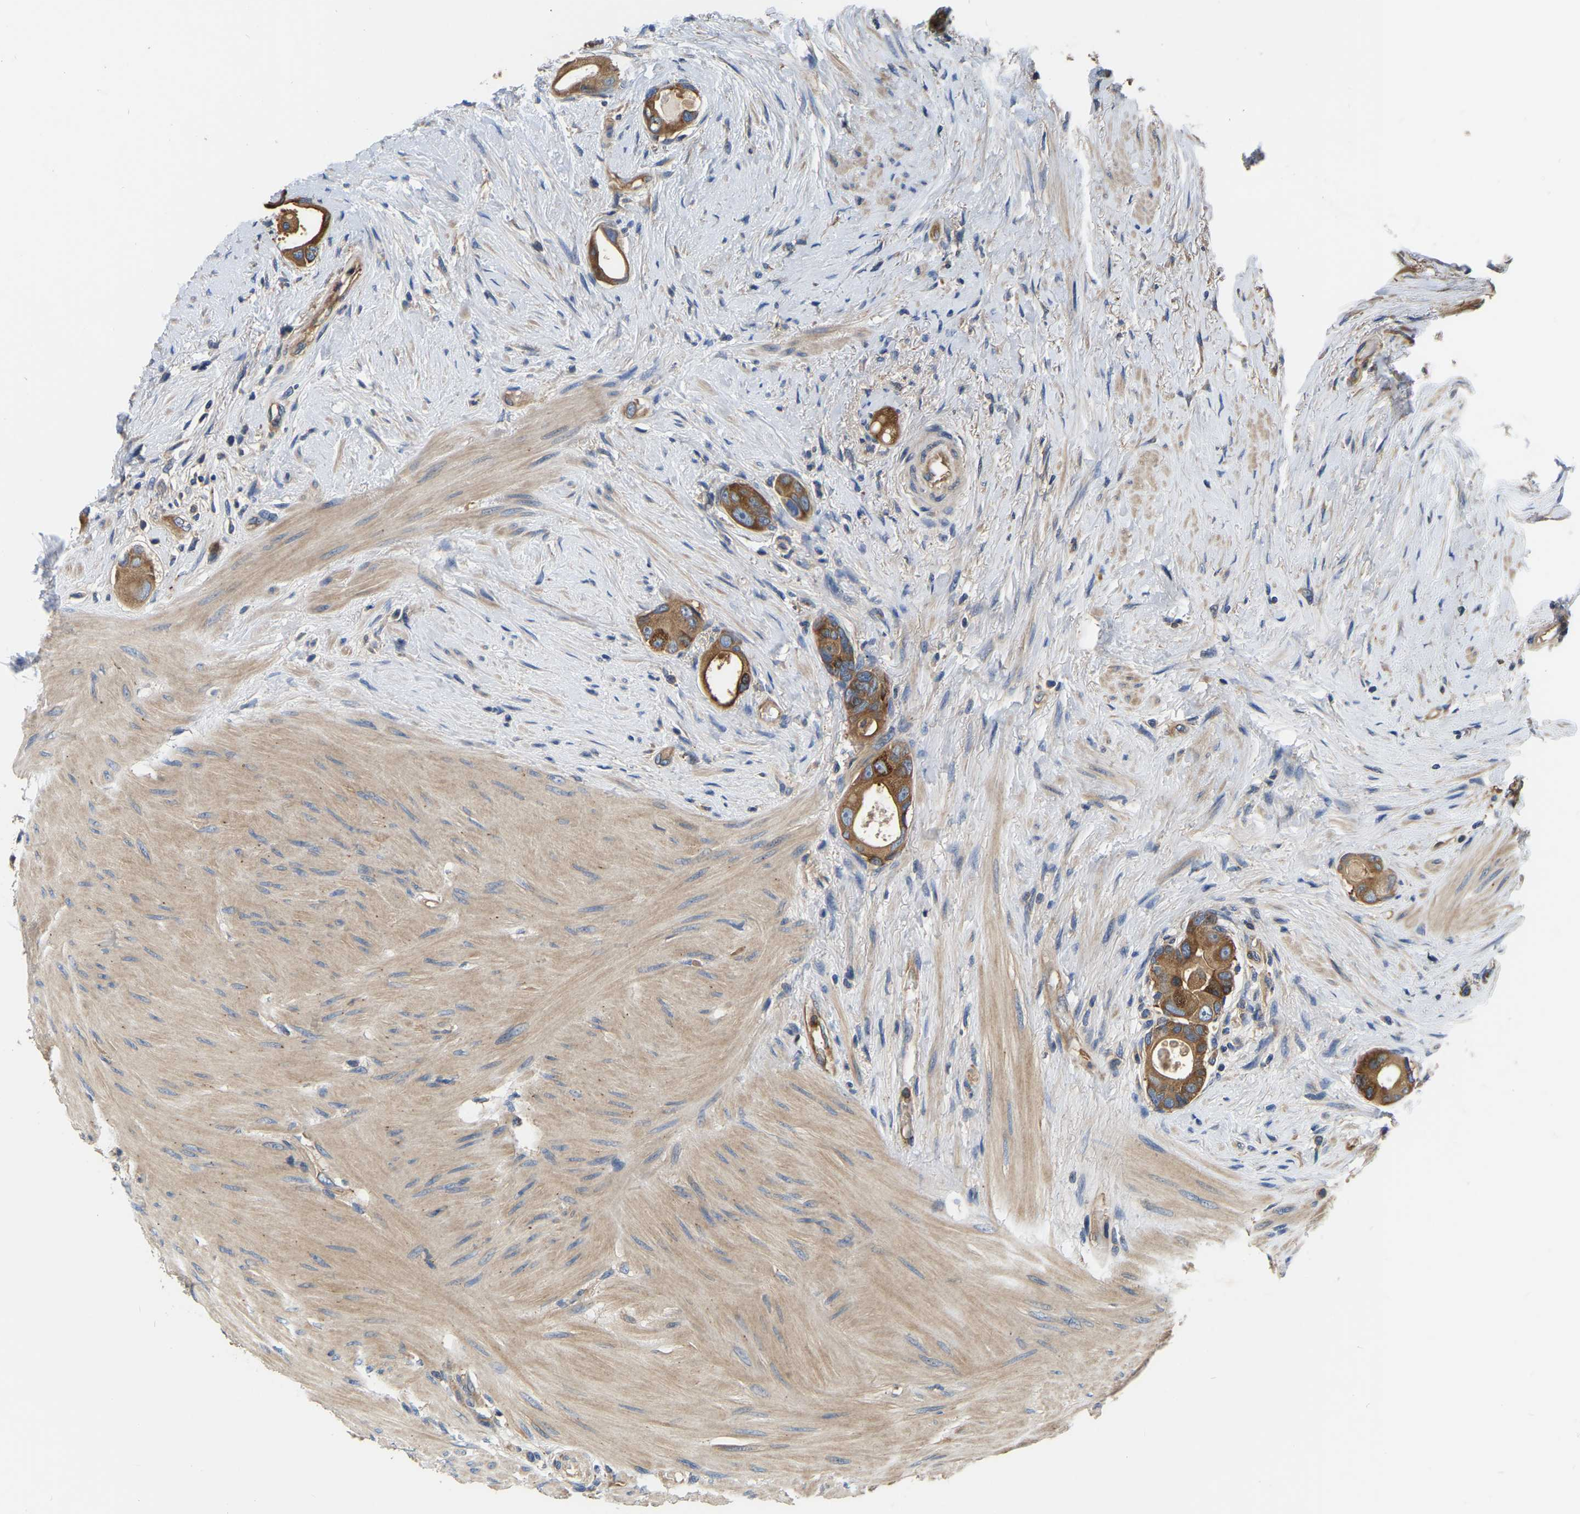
{"staining": {"intensity": "moderate", "quantity": ">75%", "location": "cytoplasmic/membranous"}, "tissue": "colorectal cancer", "cell_type": "Tumor cells", "image_type": "cancer", "snomed": [{"axis": "morphology", "description": "Adenocarcinoma, NOS"}, {"axis": "topography", "description": "Rectum"}], "caption": "The micrograph reveals staining of colorectal cancer, revealing moderate cytoplasmic/membranous protein positivity (brown color) within tumor cells.", "gene": "GARS1", "patient": {"sex": "male", "age": 51}}